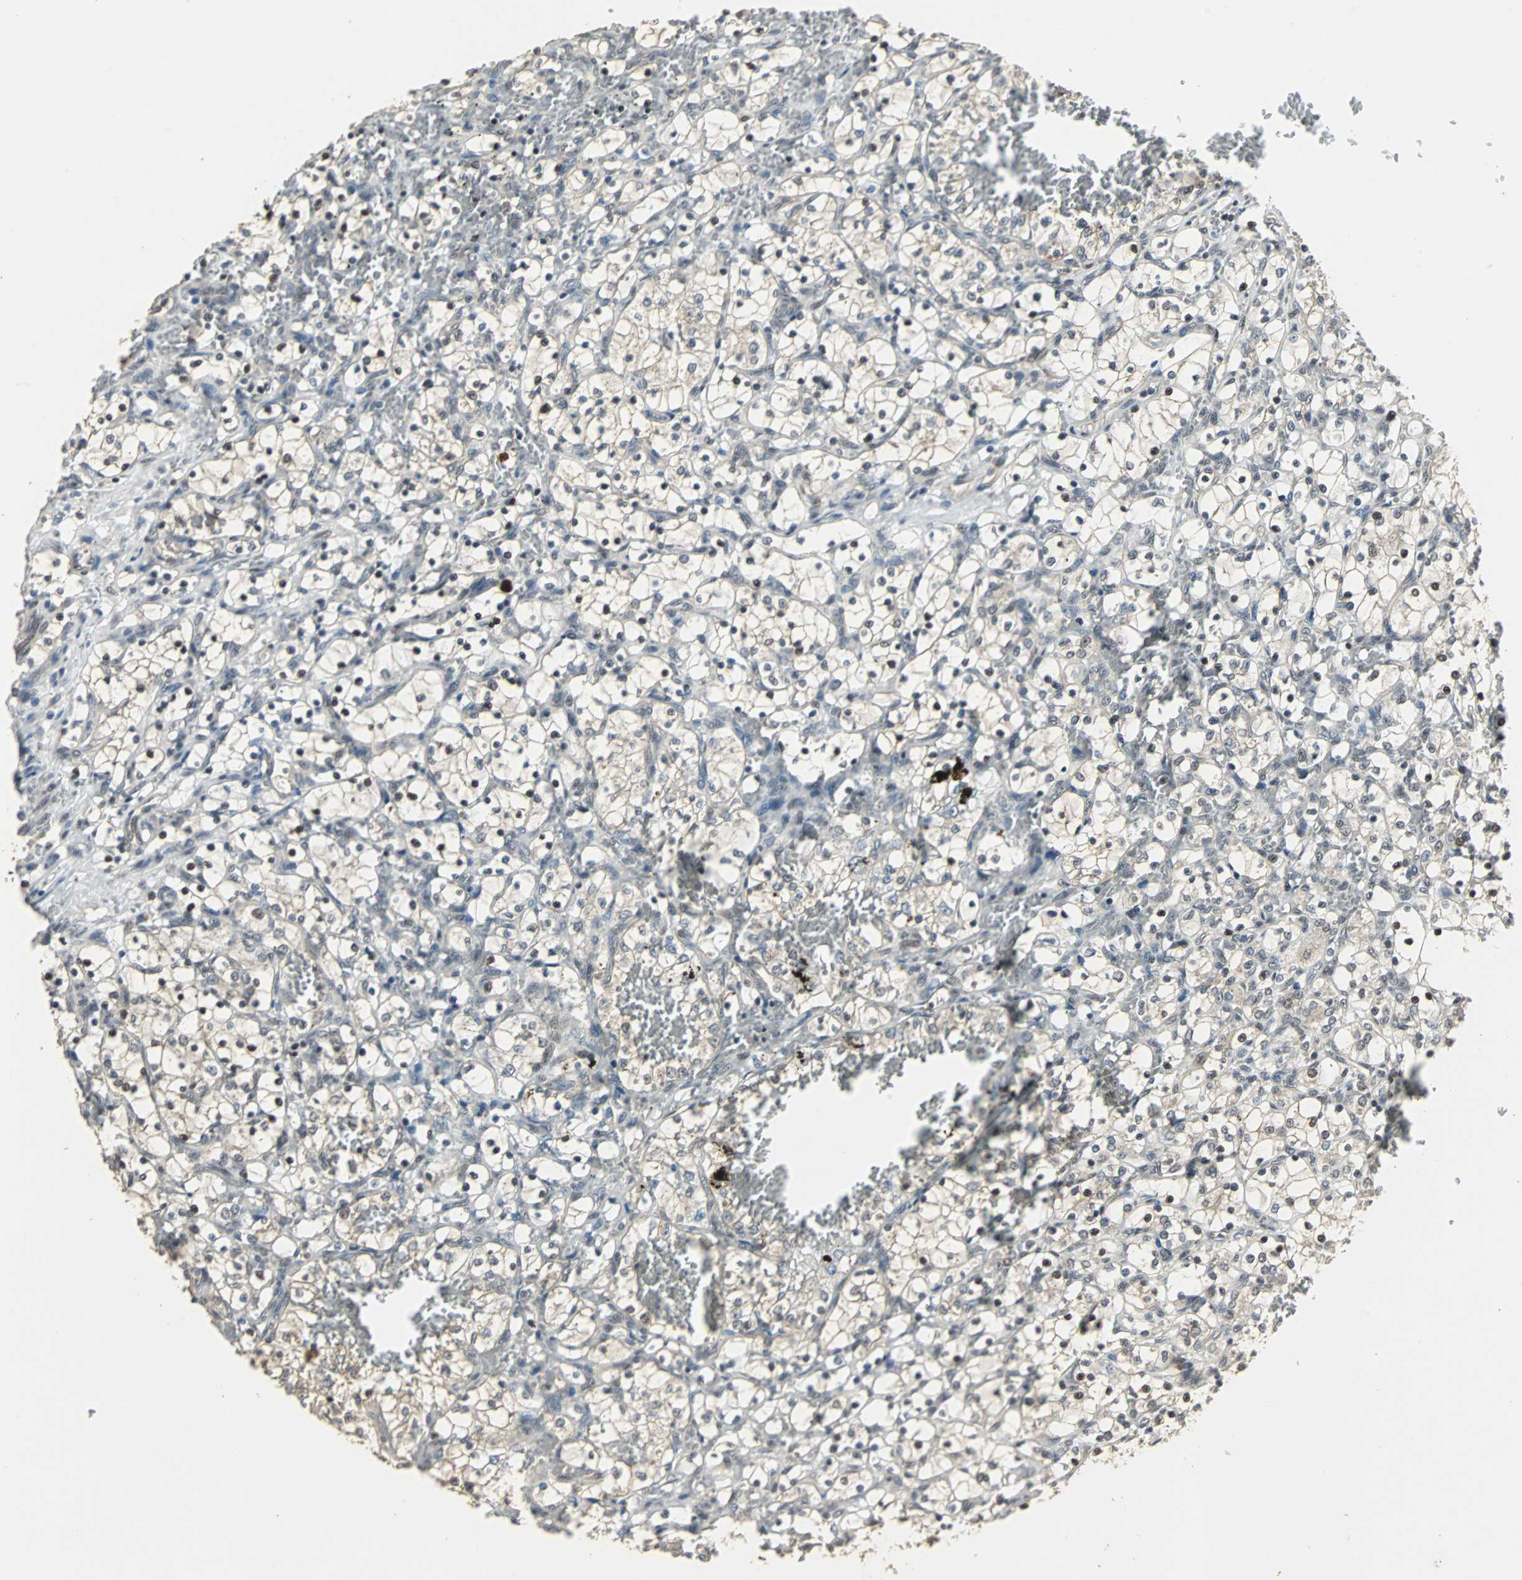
{"staining": {"intensity": "strong", "quantity": "25%-75%", "location": "nuclear"}, "tissue": "renal cancer", "cell_type": "Tumor cells", "image_type": "cancer", "snomed": [{"axis": "morphology", "description": "Adenocarcinoma, NOS"}, {"axis": "topography", "description": "Kidney"}], "caption": "Approximately 25%-75% of tumor cells in human renal cancer reveal strong nuclear protein positivity as visualized by brown immunohistochemical staining.", "gene": "MED4", "patient": {"sex": "female", "age": 69}}